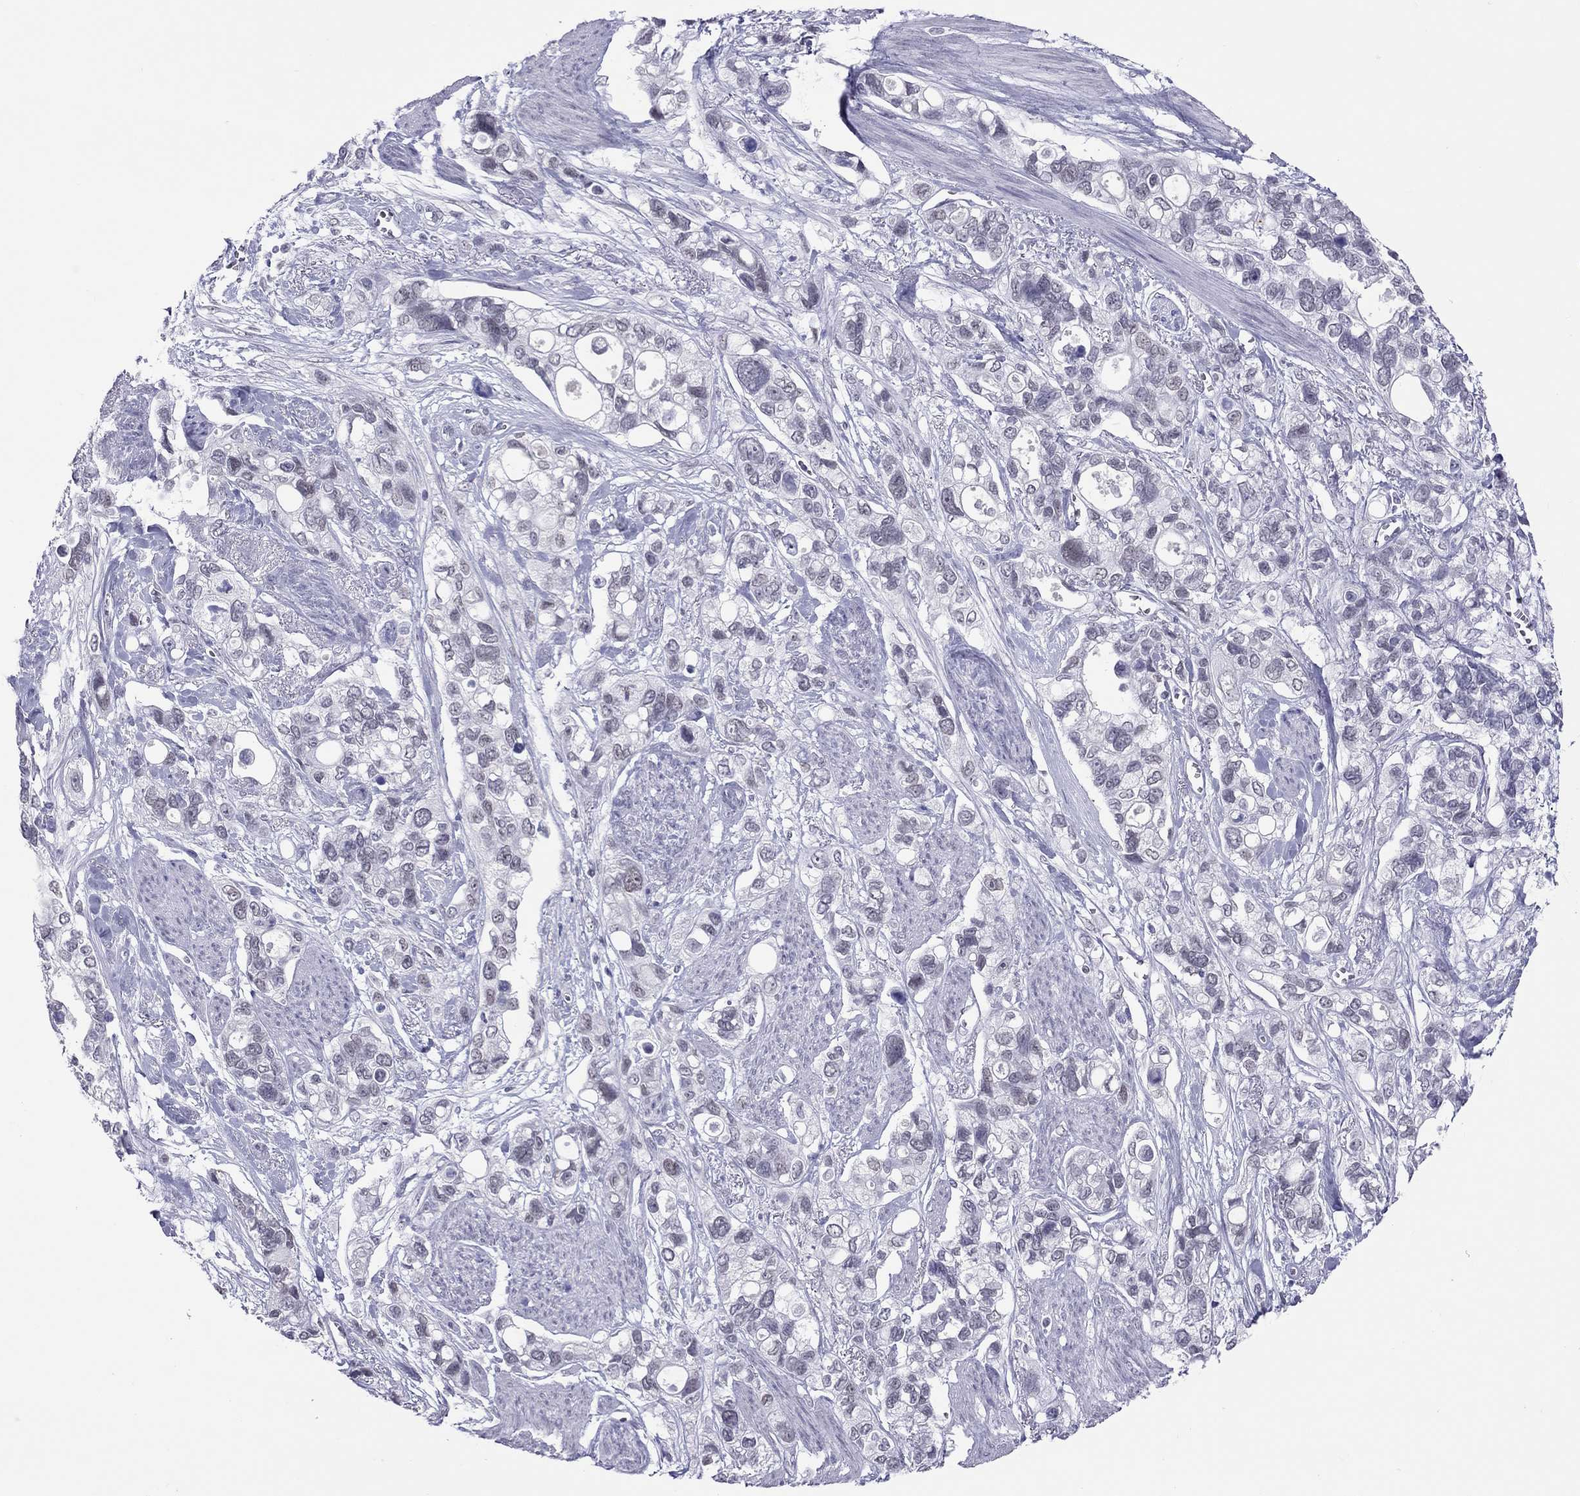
{"staining": {"intensity": "negative", "quantity": "none", "location": "none"}, "tissue": "stomach cancer", "cell_type": "Tumor cells", "image_type": "cancer", "snomed": [{"axis": "morphology", "description": "Adenocarcinoma, NOS"}, {"axis": "topography", "description": "Stomach, upper"}], "caption": "The photomicrograph displays no significant positivity in tumor cells of stomach cancer (adenocarcinoma). Brightfield microscopy of immunohistochemistry (IHC) stained with DAB (brown) and hematoxylin (blue), captured at high magnification.", "gene": "JHY", "patient": {"sex": "female", "age": 81}}